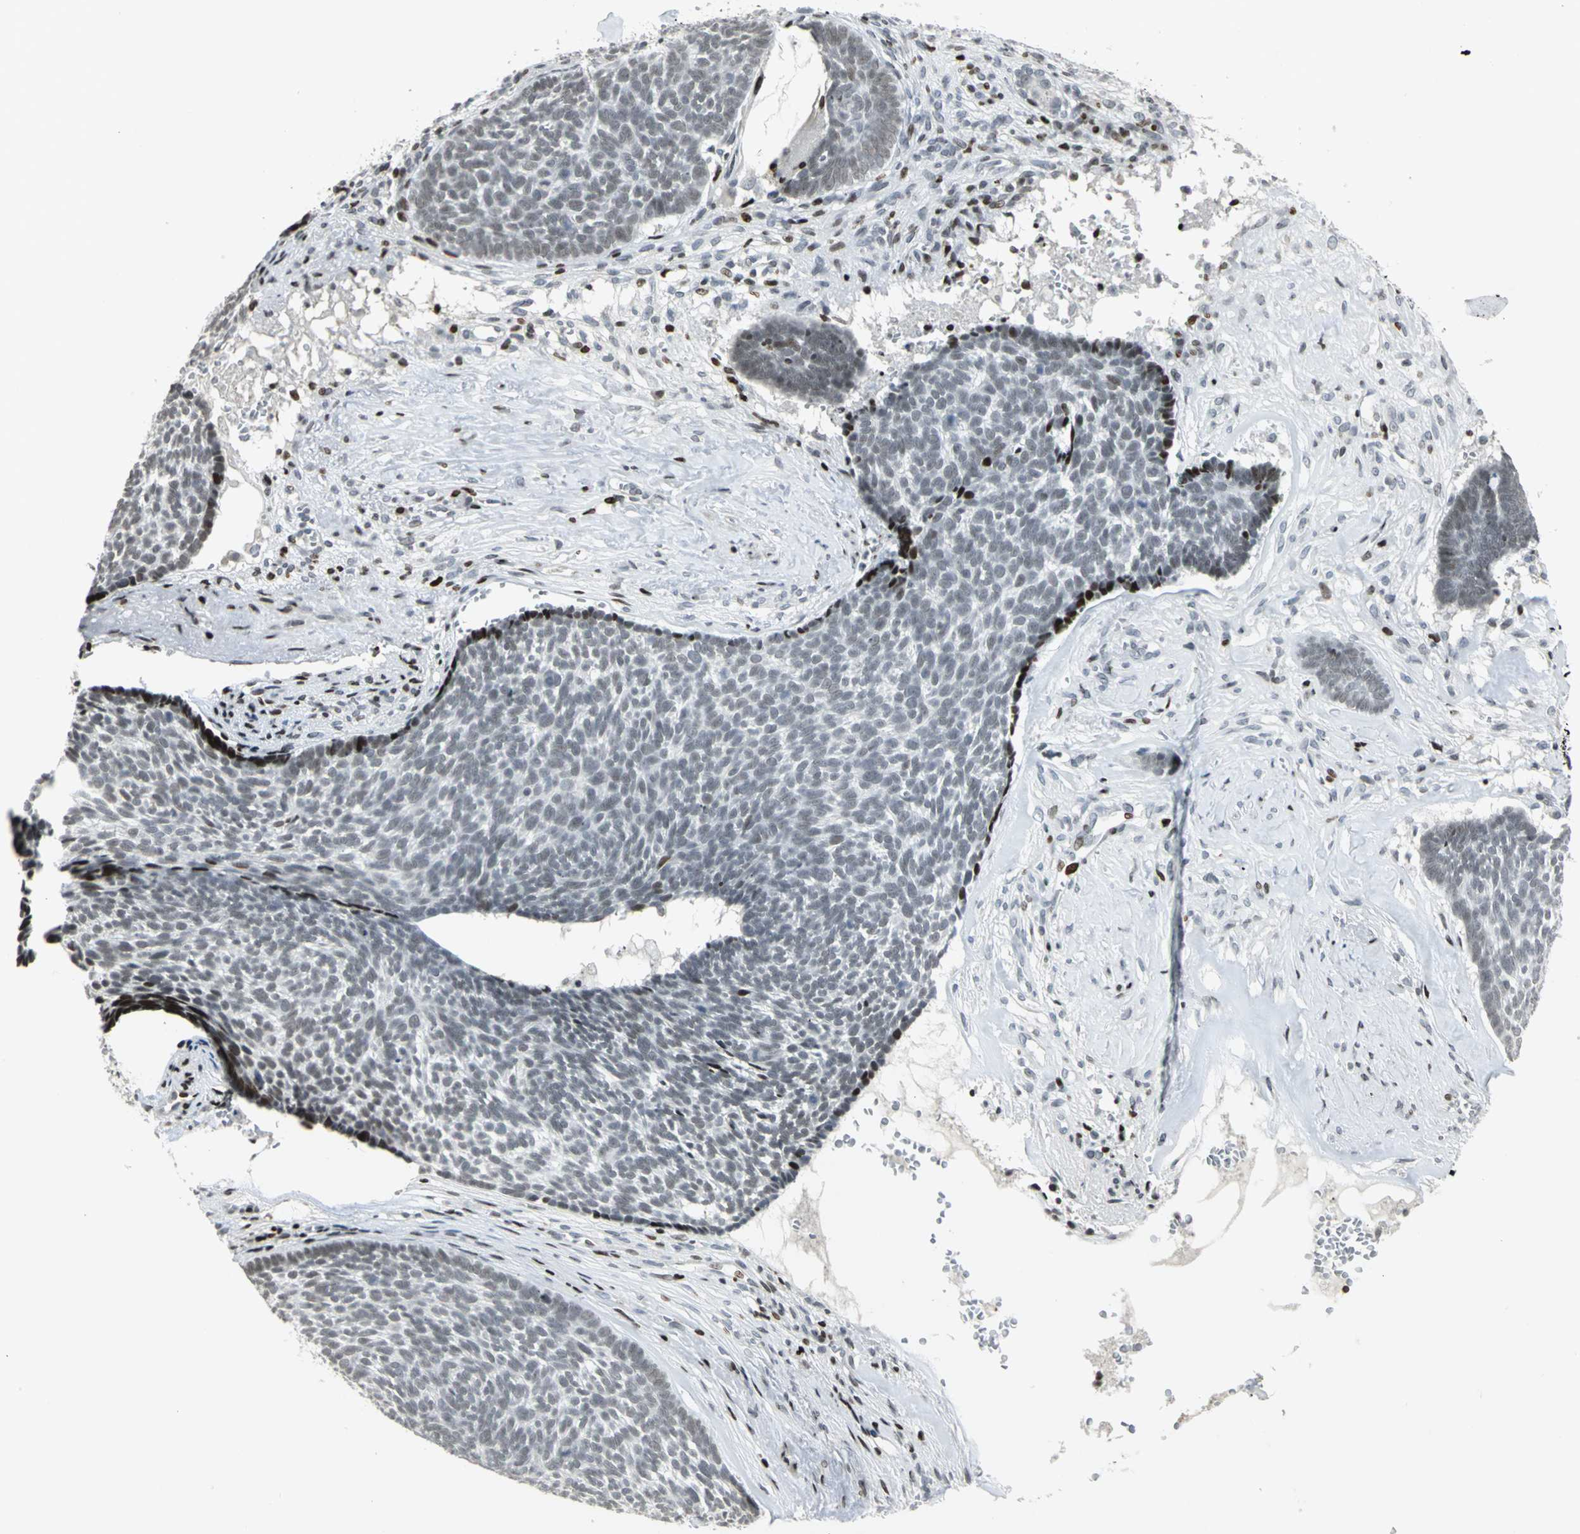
{"staining": {"intensity": "strong", "quantity": "<25%", "location": "nuclear"}, "tissue": "skin cancer", "cell_type": "Tumor cells", "image_type": "cancer", "snomed": [{"axis": "morphology", "description": "Basal cell carcinoma"}, {"axis": "topography", "description": "Skin"}], "caption": "Skin cancer stained for a protein (brown) exhibits strong nuclear positive expression in about <25% of tumor cells.", "gene": "KDM1A", "patient": {"sex": "male", "age": 84}}